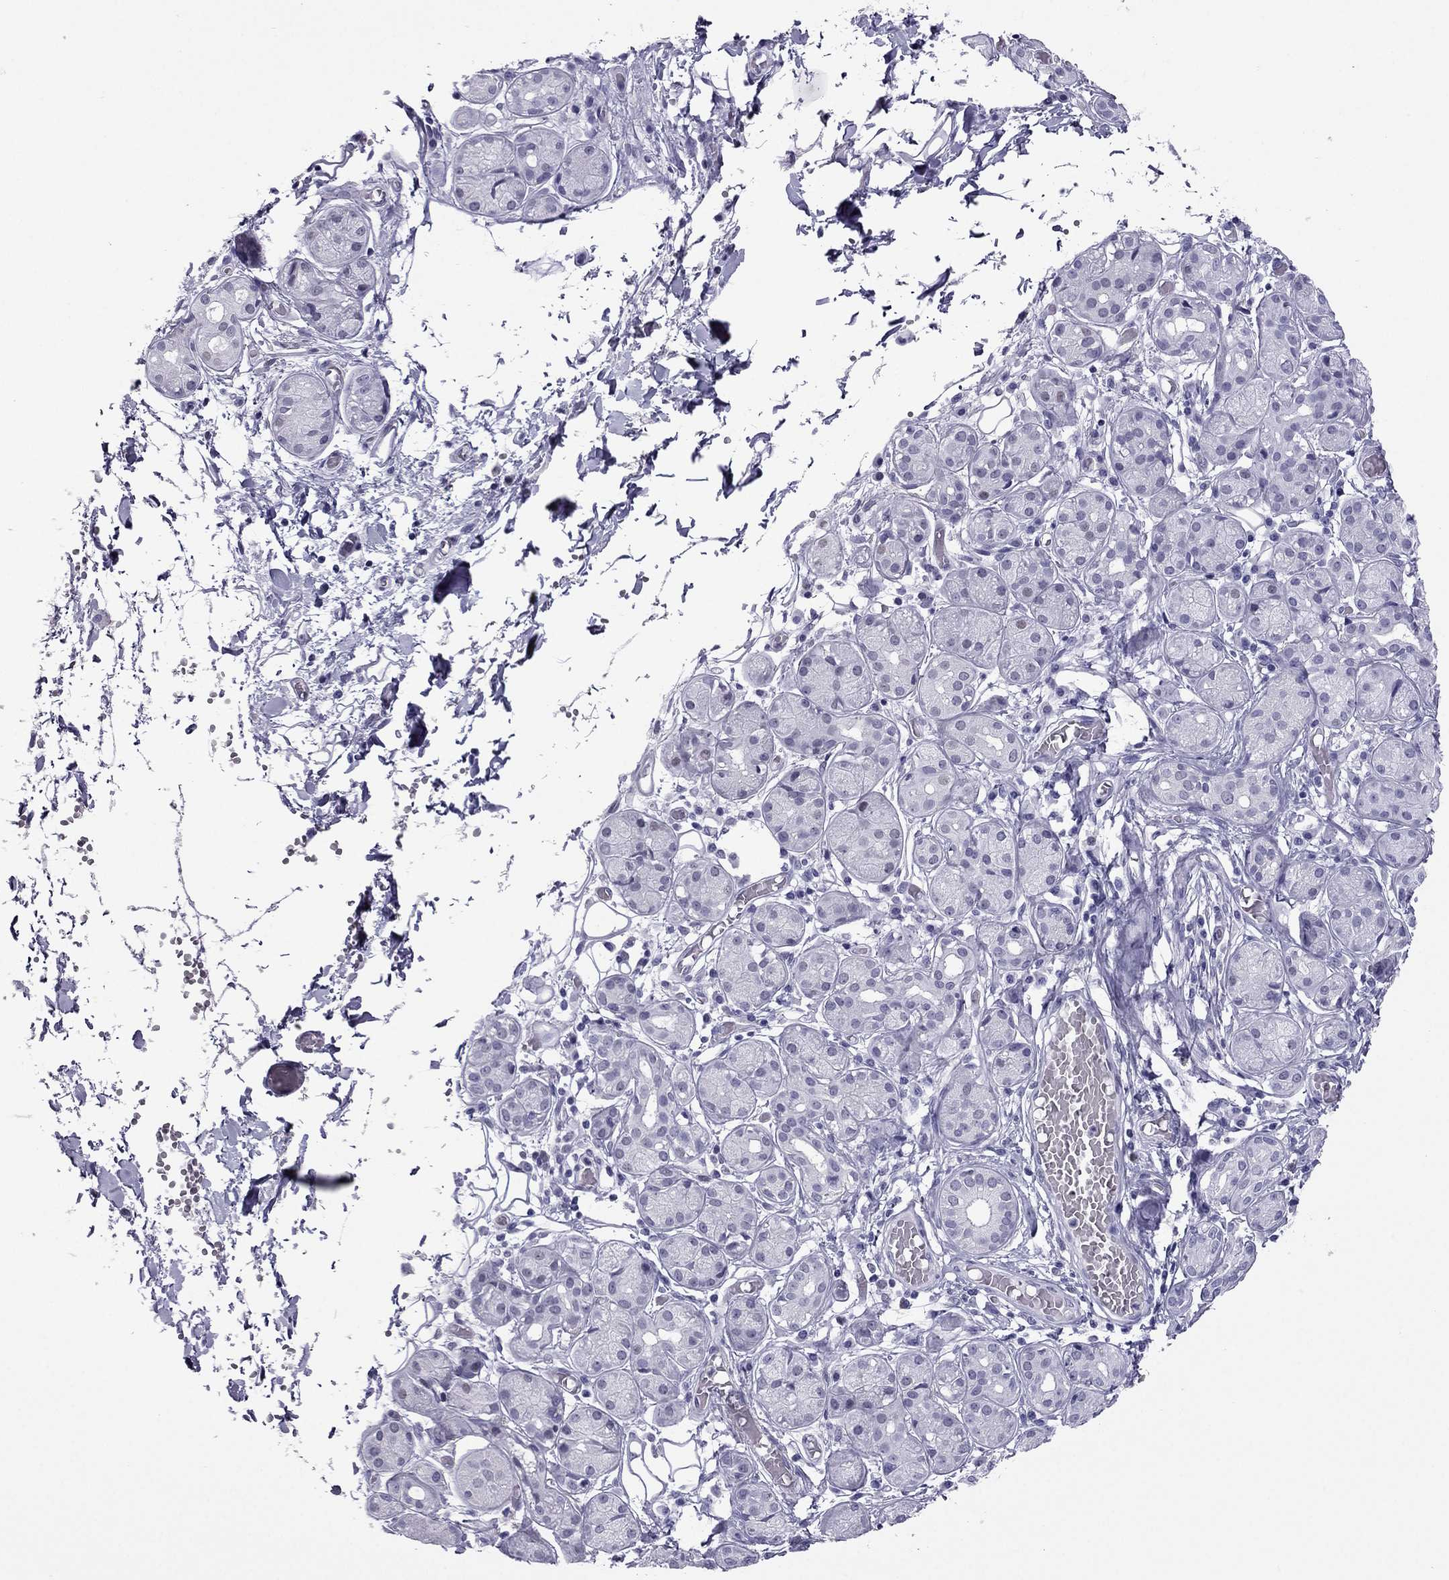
{"staining": {"intensity": "negative", "quantity": "none", "location": "none"}, "tissue": "salivary gland", "cell_type": "Glandular cells", "image_type": "normal", "snomed": [{"axis": "morphology", "description": "Normal tissue, NOS"}, {"axis": "topography", "description": "Salivary gland"}, {"axis": "topography", "description": "Peripheral nerve tissue"}], "caption": "High power microscopy photomicrograph of an immunohistochemistry image of benign salivary gland, revealing no significant expression in glandular cells. (Stains: DAB immunohistochemistry with hematoxylin counter stain, Microscopy: brightfield microscopy at high magnification).", "gene": "MYLK3", "patient": {"sex": "male", "age": 71}}